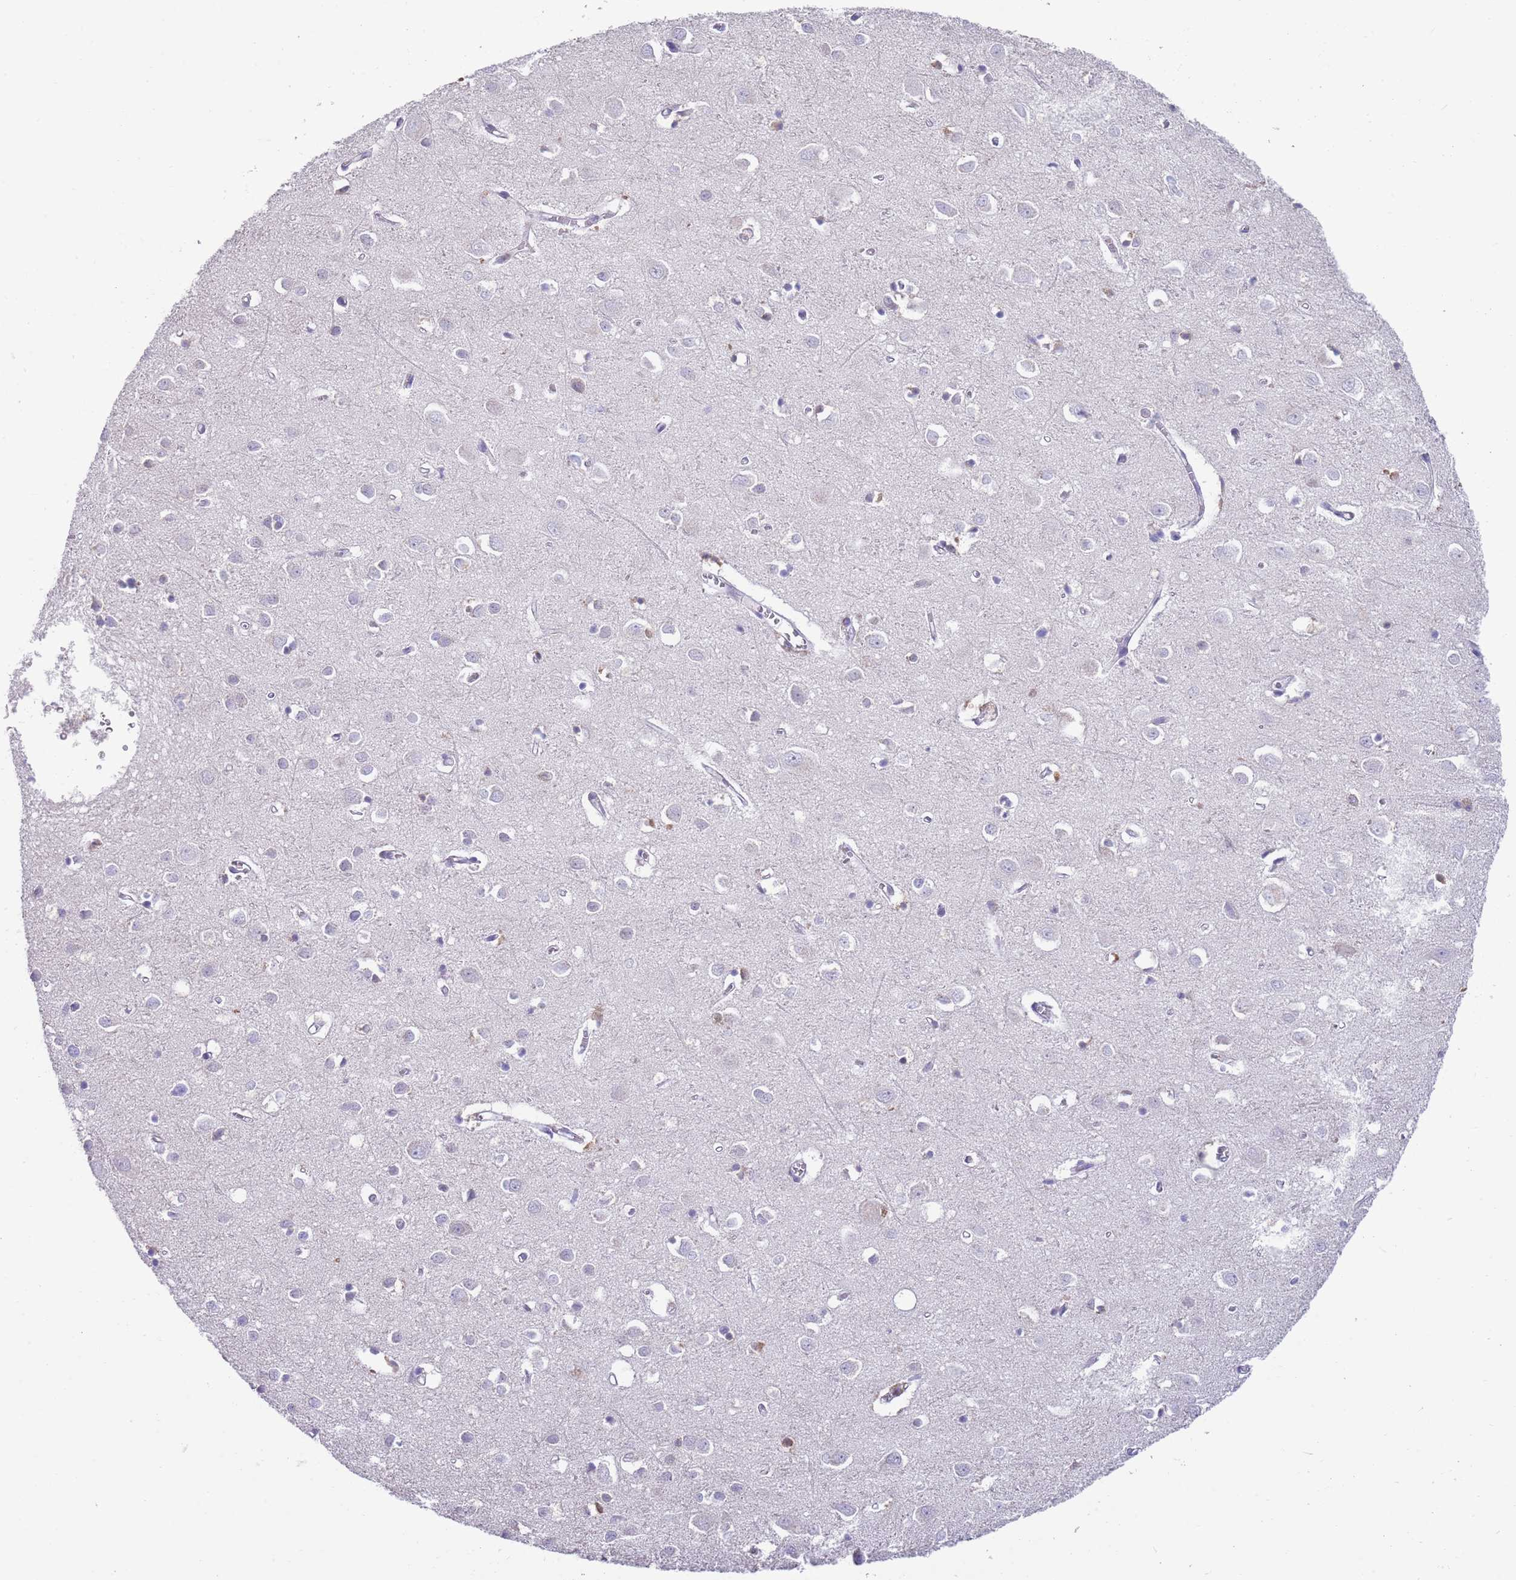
{"staining": {"intensity": "negative", "quantity": "none", "location": "none"}, "tissue": "cerebral cortex", "cell_type": "Endothelial cells", "image_type": "normal", "snomed": [{"axis": "morphology", "description": "Normal tissue, NOS"}, {"axis": "topography", "description": "Cerebral cortex"}], "caption": "Human cerebral cortex stained for a protein using IHC reveals no positivity in endothelial cells.", "gene": "SEPHS2", "patient": {"sex": "female", "age": 64}}